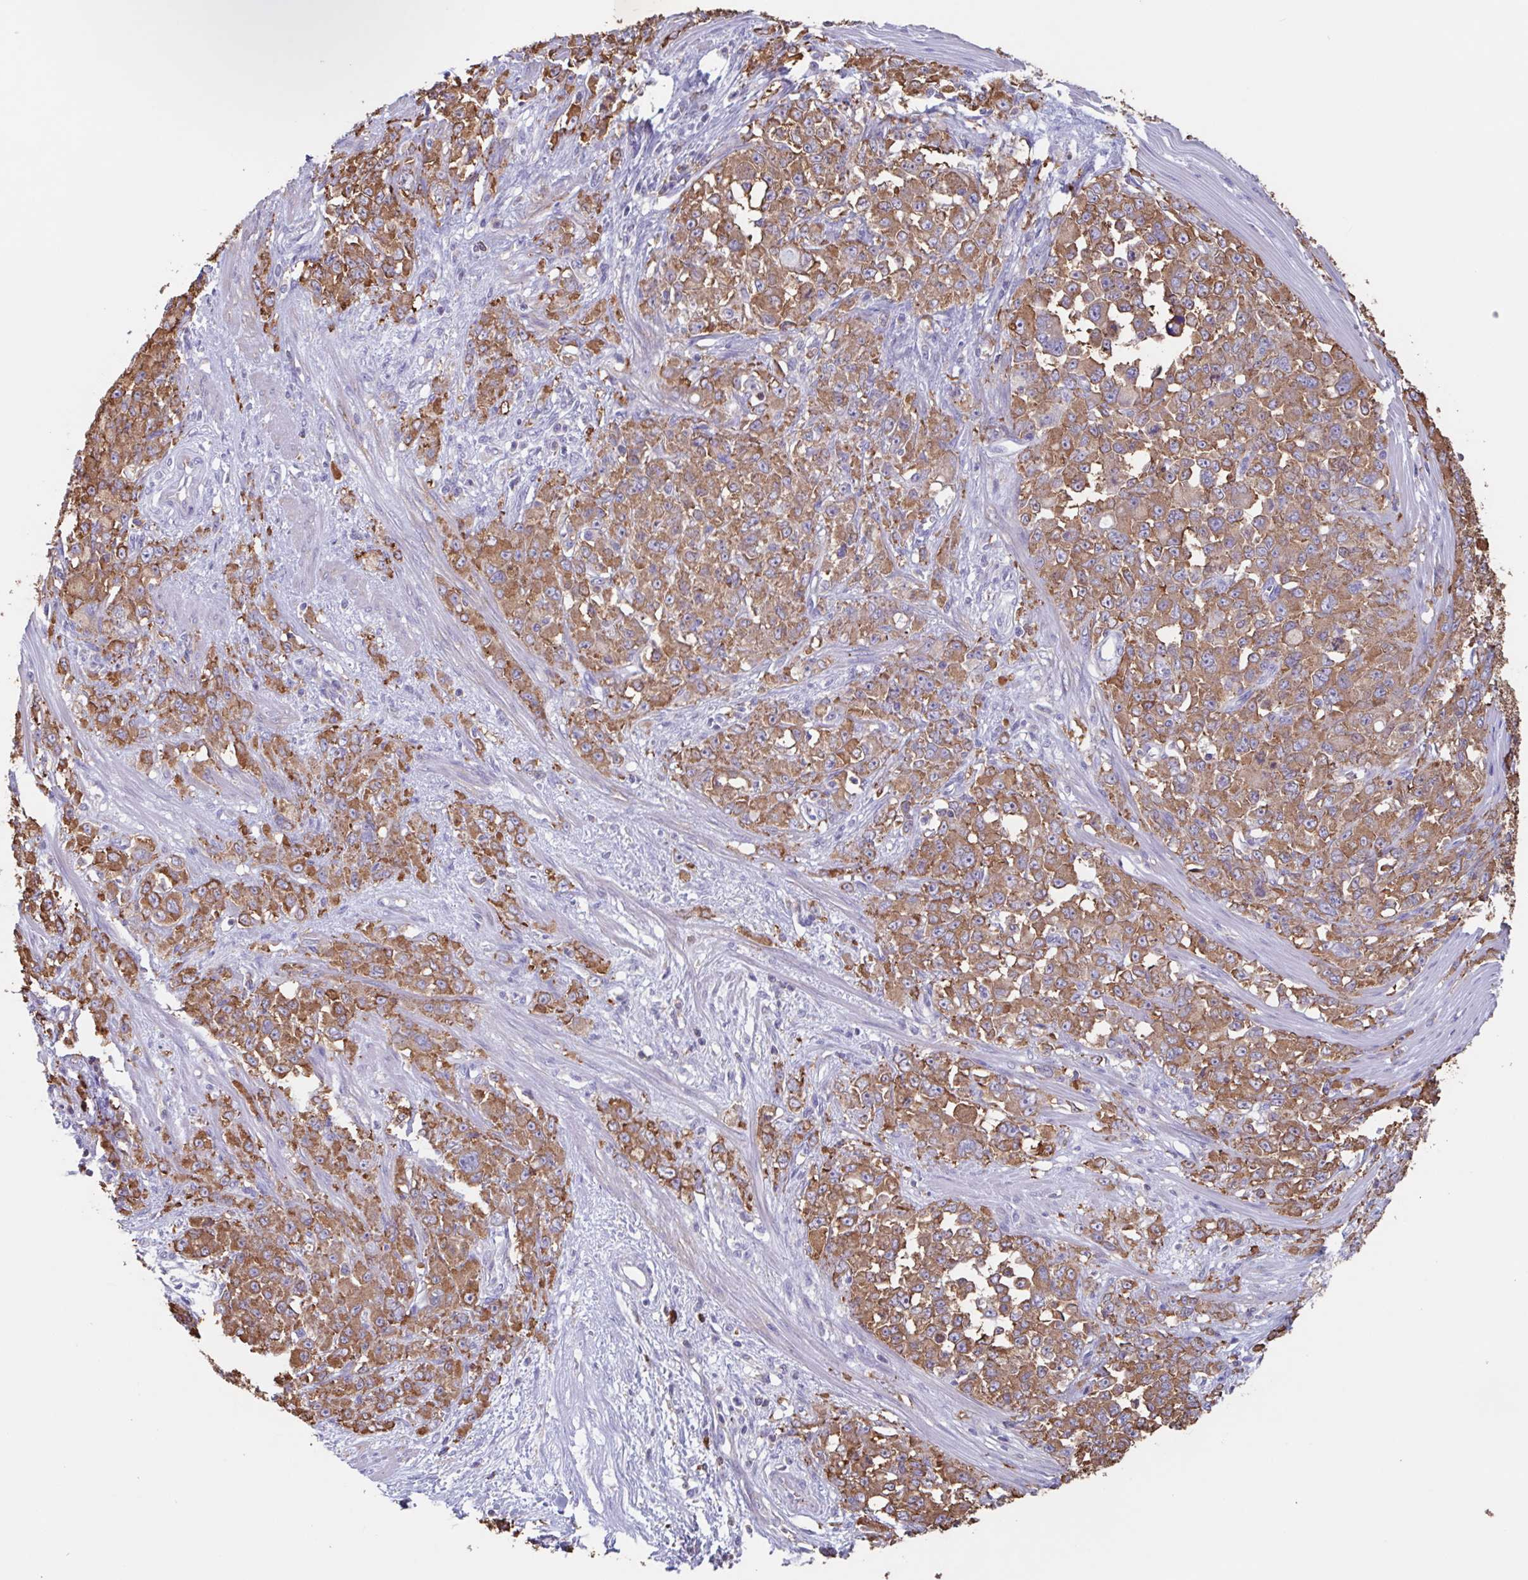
{"staining": {"intensity": "moderate", "quantity": ">75%", "location": "cytoplasmic/membranous"}, "tissue": "stomach cancer", "cell_type": "Tumor cells", "image_type": "cancer", "snomed": [{"axis": "morphology", "description": "Adenocarcinoma, NOS"}, {"axis": "topography", "description": "Stomach"}], "caption": "DAB (3,3'-diaminobenzidine) immunohistochemical staining of human stomach adenocarcinoma shows moderate cytoplasmic/membranous protein staining in about >75% of tumor cells.", "gene": "TPD52", "patient": {"sex": "female", "age": 76}}